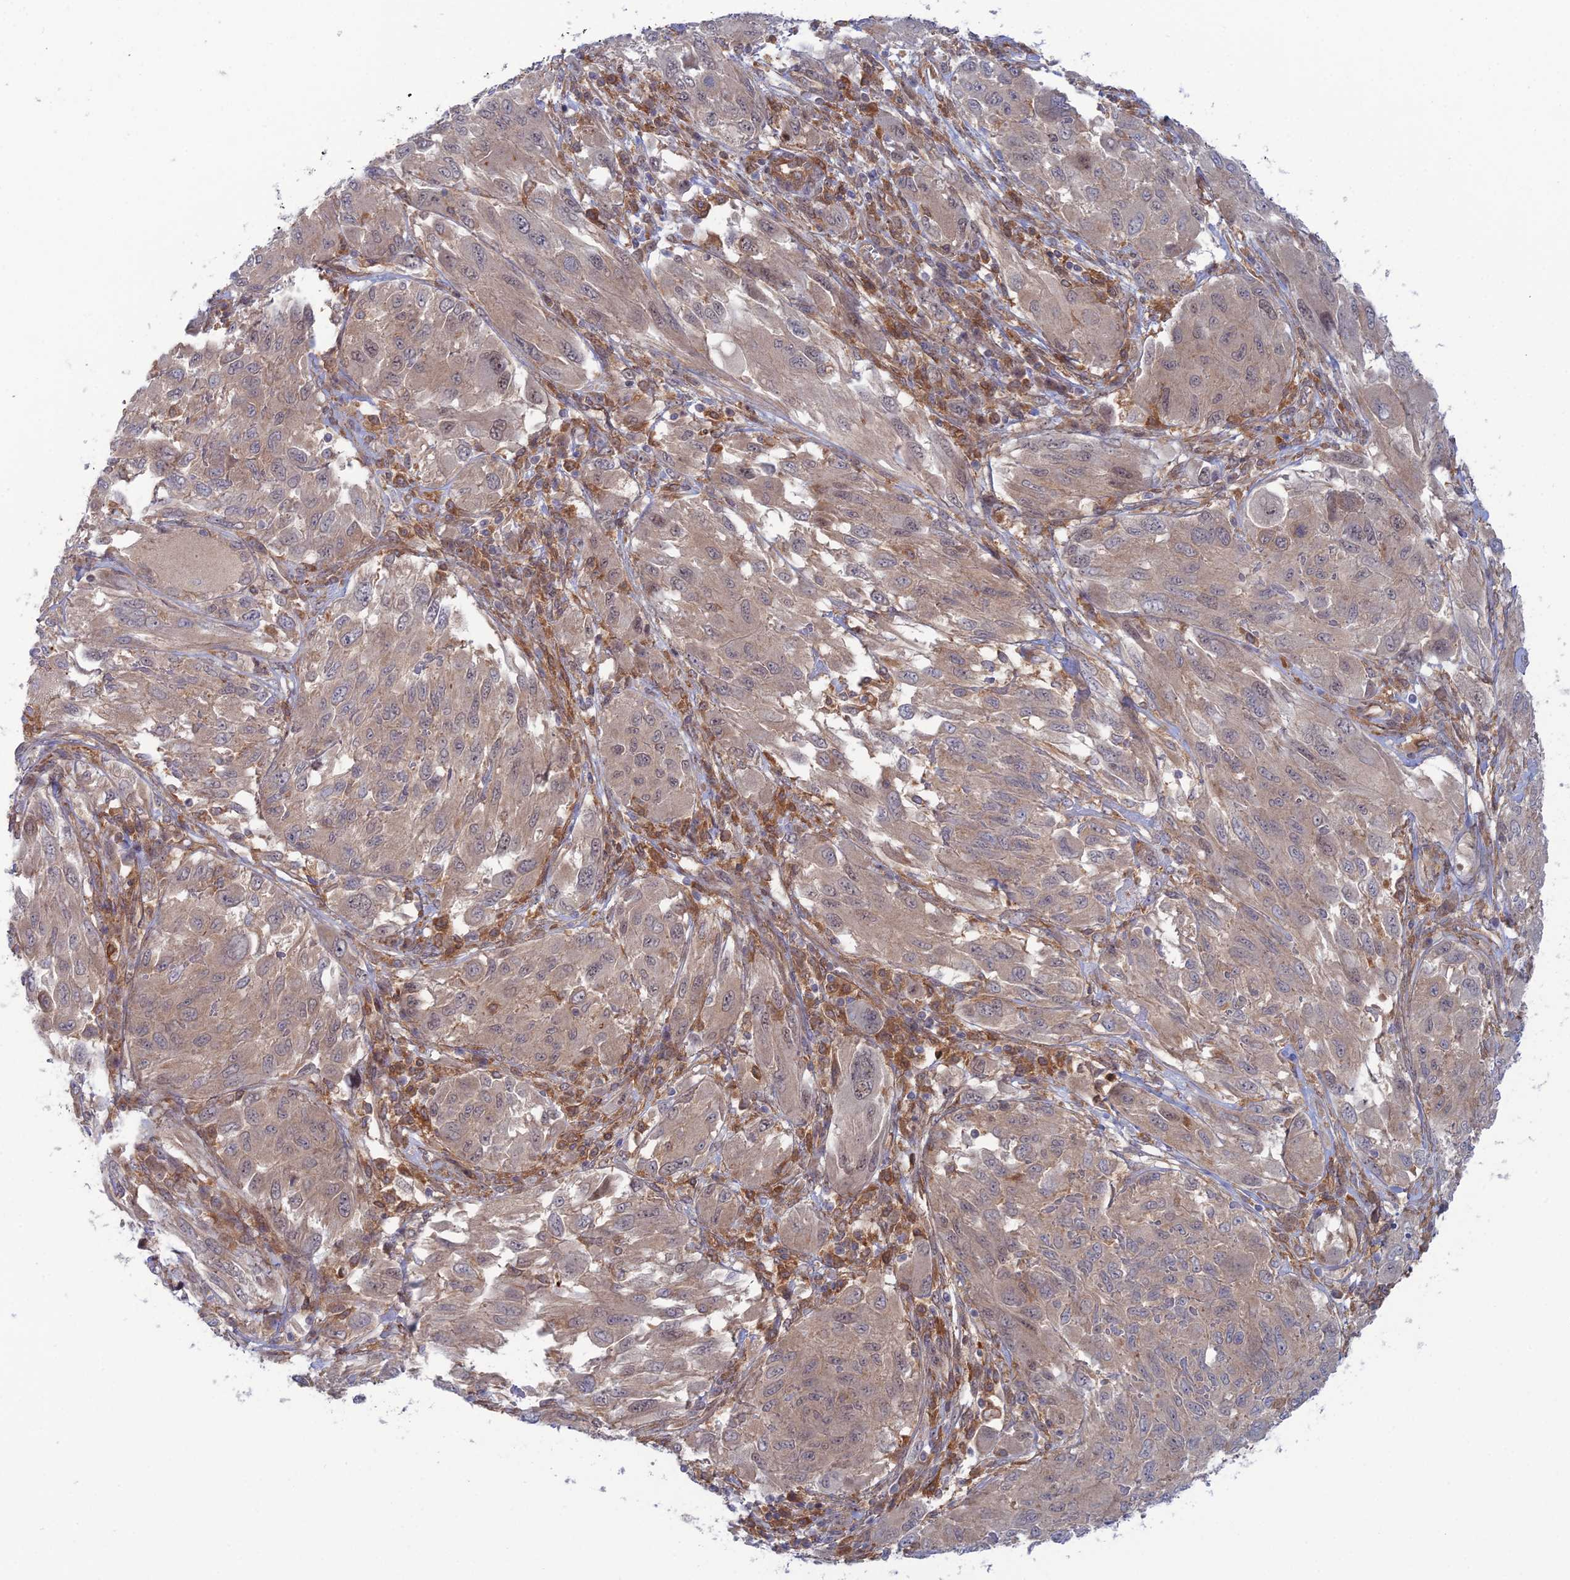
{"staining": {"intensity": "weak", "quantity": ">75%", "location": "cytoplasmic/membranous"}, "tissue": "melanoma", "cell_type": "Tumor cells", "image_type": "cancer", "snomed": [{"axis": "morphology", "description": "Malignant melanoma, NOS"}, {"axis": "topography", "description": "Skin"}], "caption": "Weak cytoplasmic/membranous expression is identified in approximately >75% of tumor cells in malignant melanoma.", "gene": "ABHD1", "patient": {"sex": "female", "age": 91}}